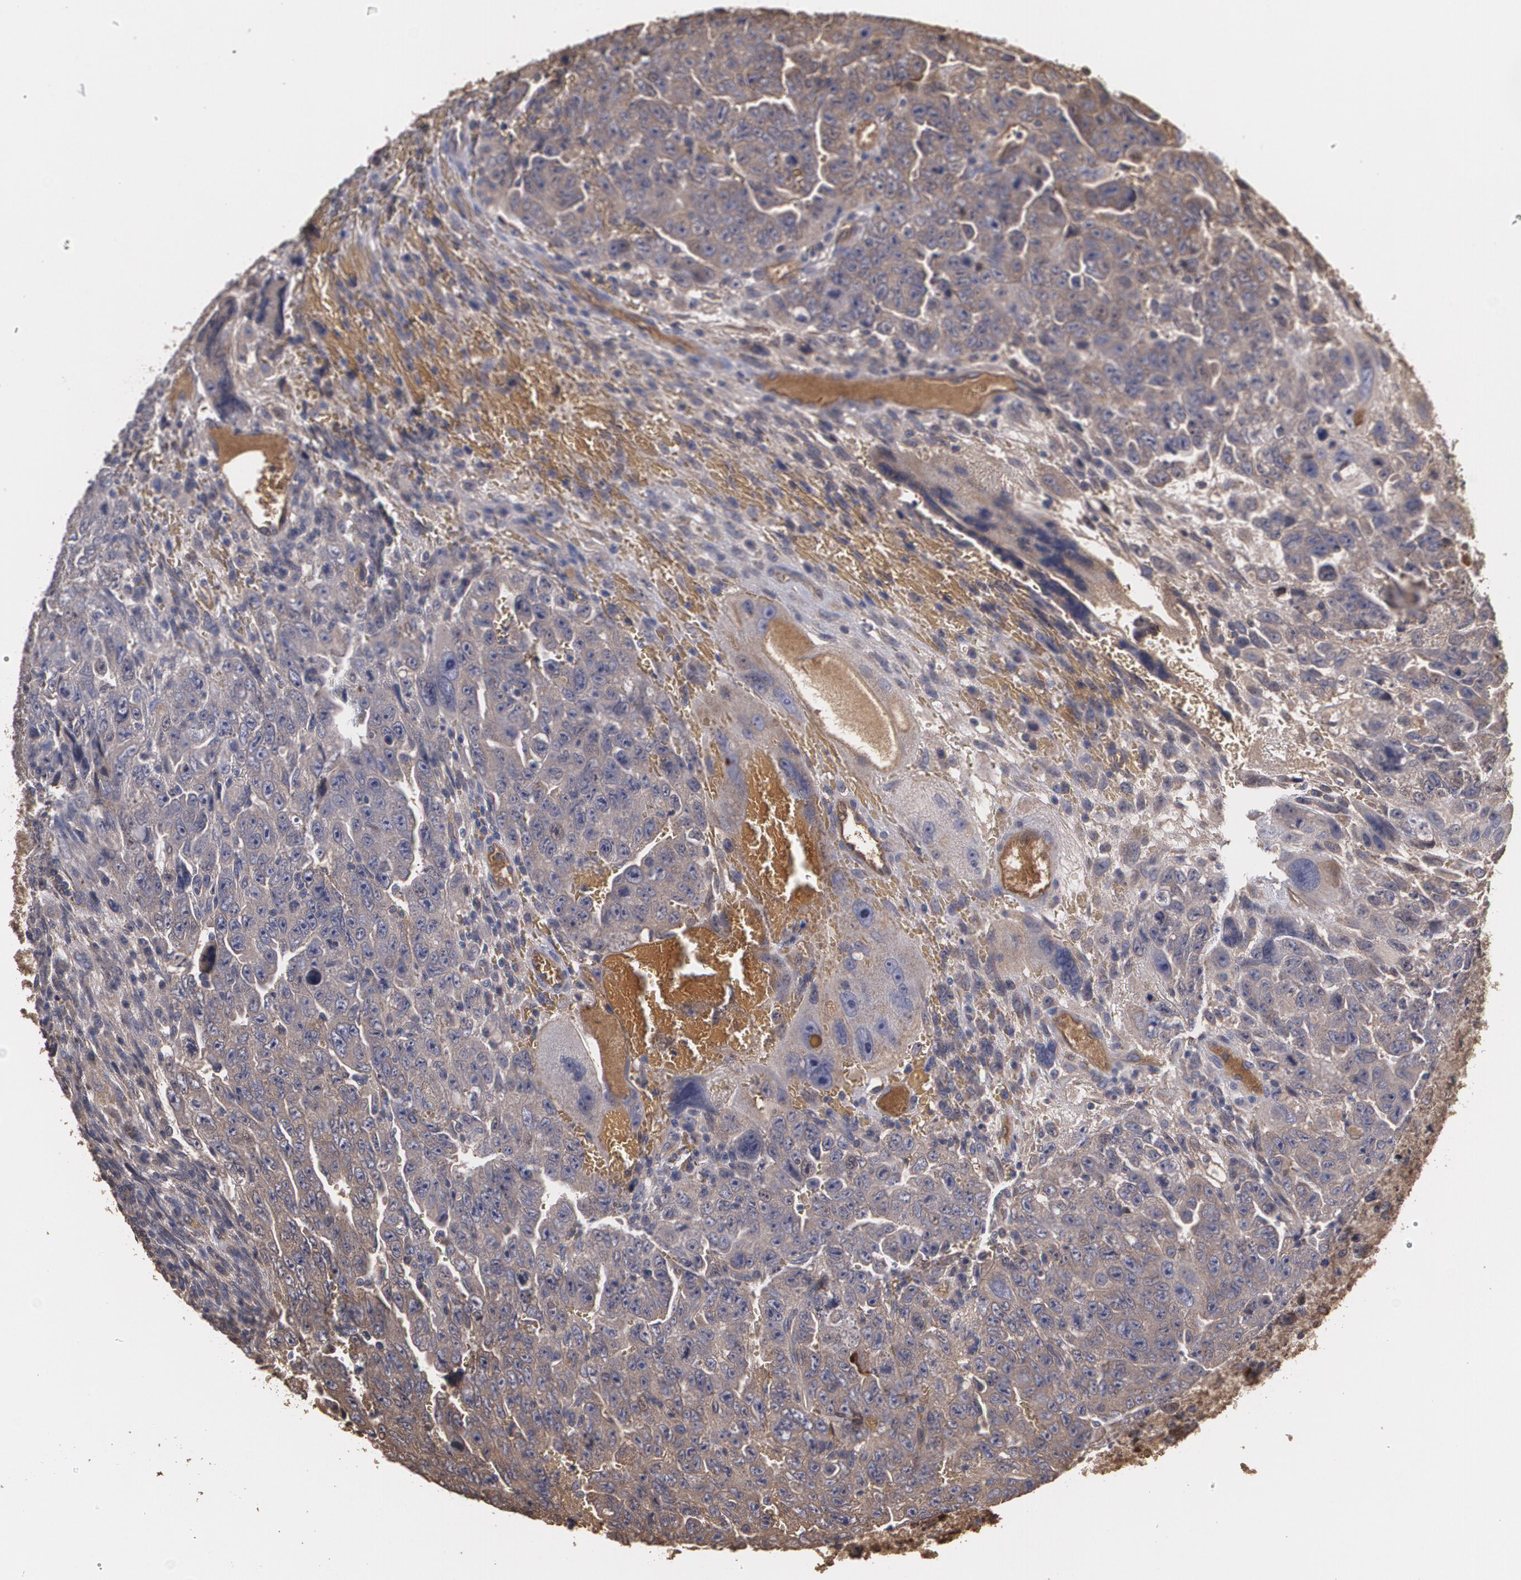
{"staining": {"intensity": "weak", "quantity": ">75%", "location": "cytoplasmic/membranous"}, "tissue": "testis cancer", "cell_type": "Tumor cells", "image_type": "cancer", "snomed": [{"axis": "morphology", "description": "Carcinoma, Embryonal, NOS"}, {"axis": "topography", "description": "Testis"}], "caption": "Protein expression by immunohistochemistry (IHC) shows weak cytoplasmic/membranous staining in about >75% of tumor cells in embryonal carcinoma (testis). Nuclei are stained in blue.", "gene": "PON1", "patient": {"sex": "male", "age": 28}}